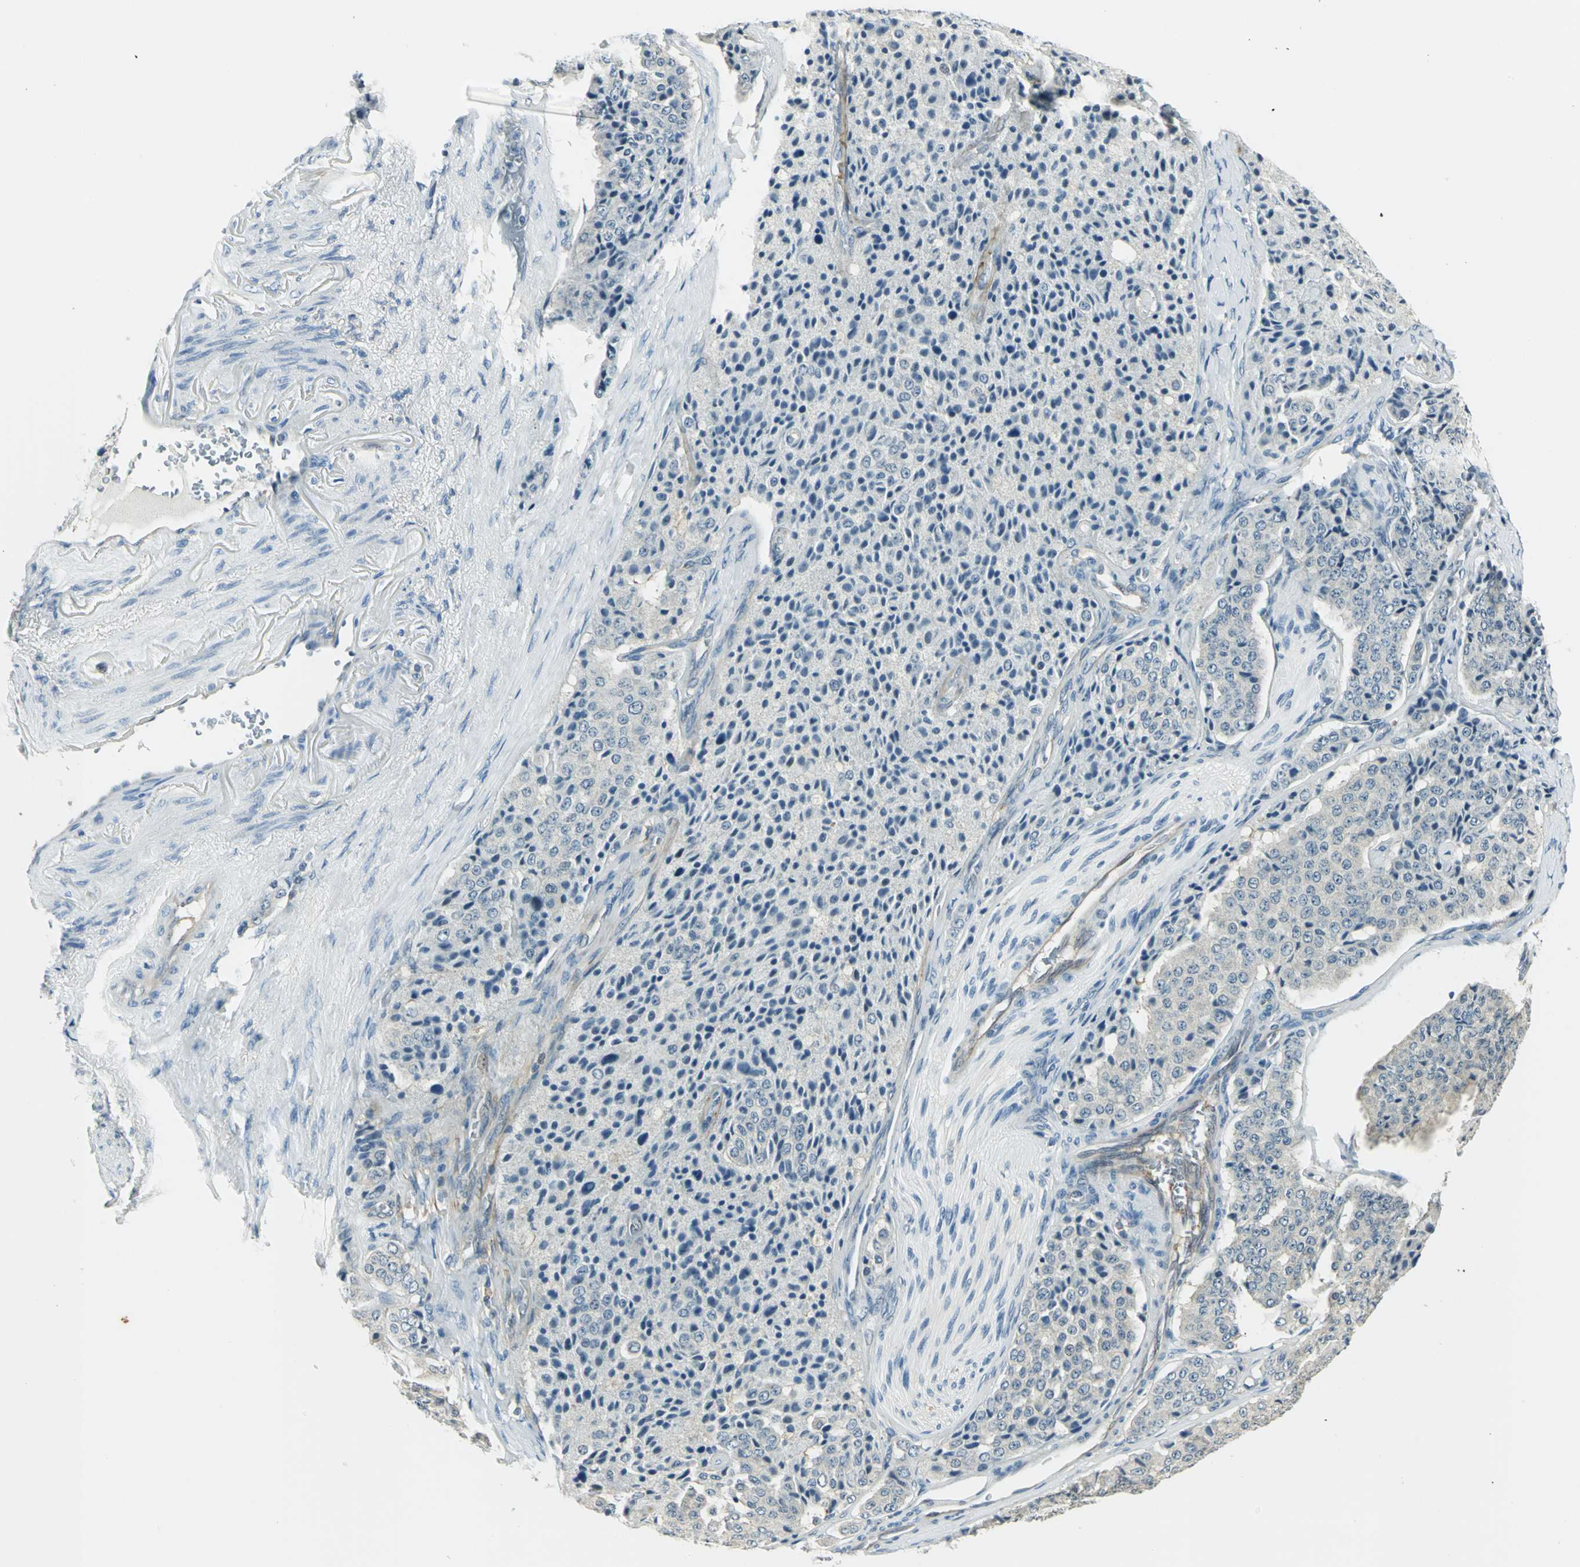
{"staining": {"intensity": "weak", "quantity": "25%-75%", "location": "cytoplasmic/membranous"}, "tissue": "carcinoid", "cell_type": "Tumor cells", "image_type": "cancer", "snomed": [{"axis": "morphology", "description": "Carcinoid, malignant, NOS"}, {"axis": "topography", "description": "Colon"}], "caption": "Protein staining demonstrates weak cytoplasmic/membranous staining in approximately 25%-75% of tumor cells in carcinoid. Using DAB (brown) and hematoxylin (blue) stains, captured at high magnification using brightfield microscopy.", "gene": "FYN", "patient": {"sex": "female", "age": 61}}